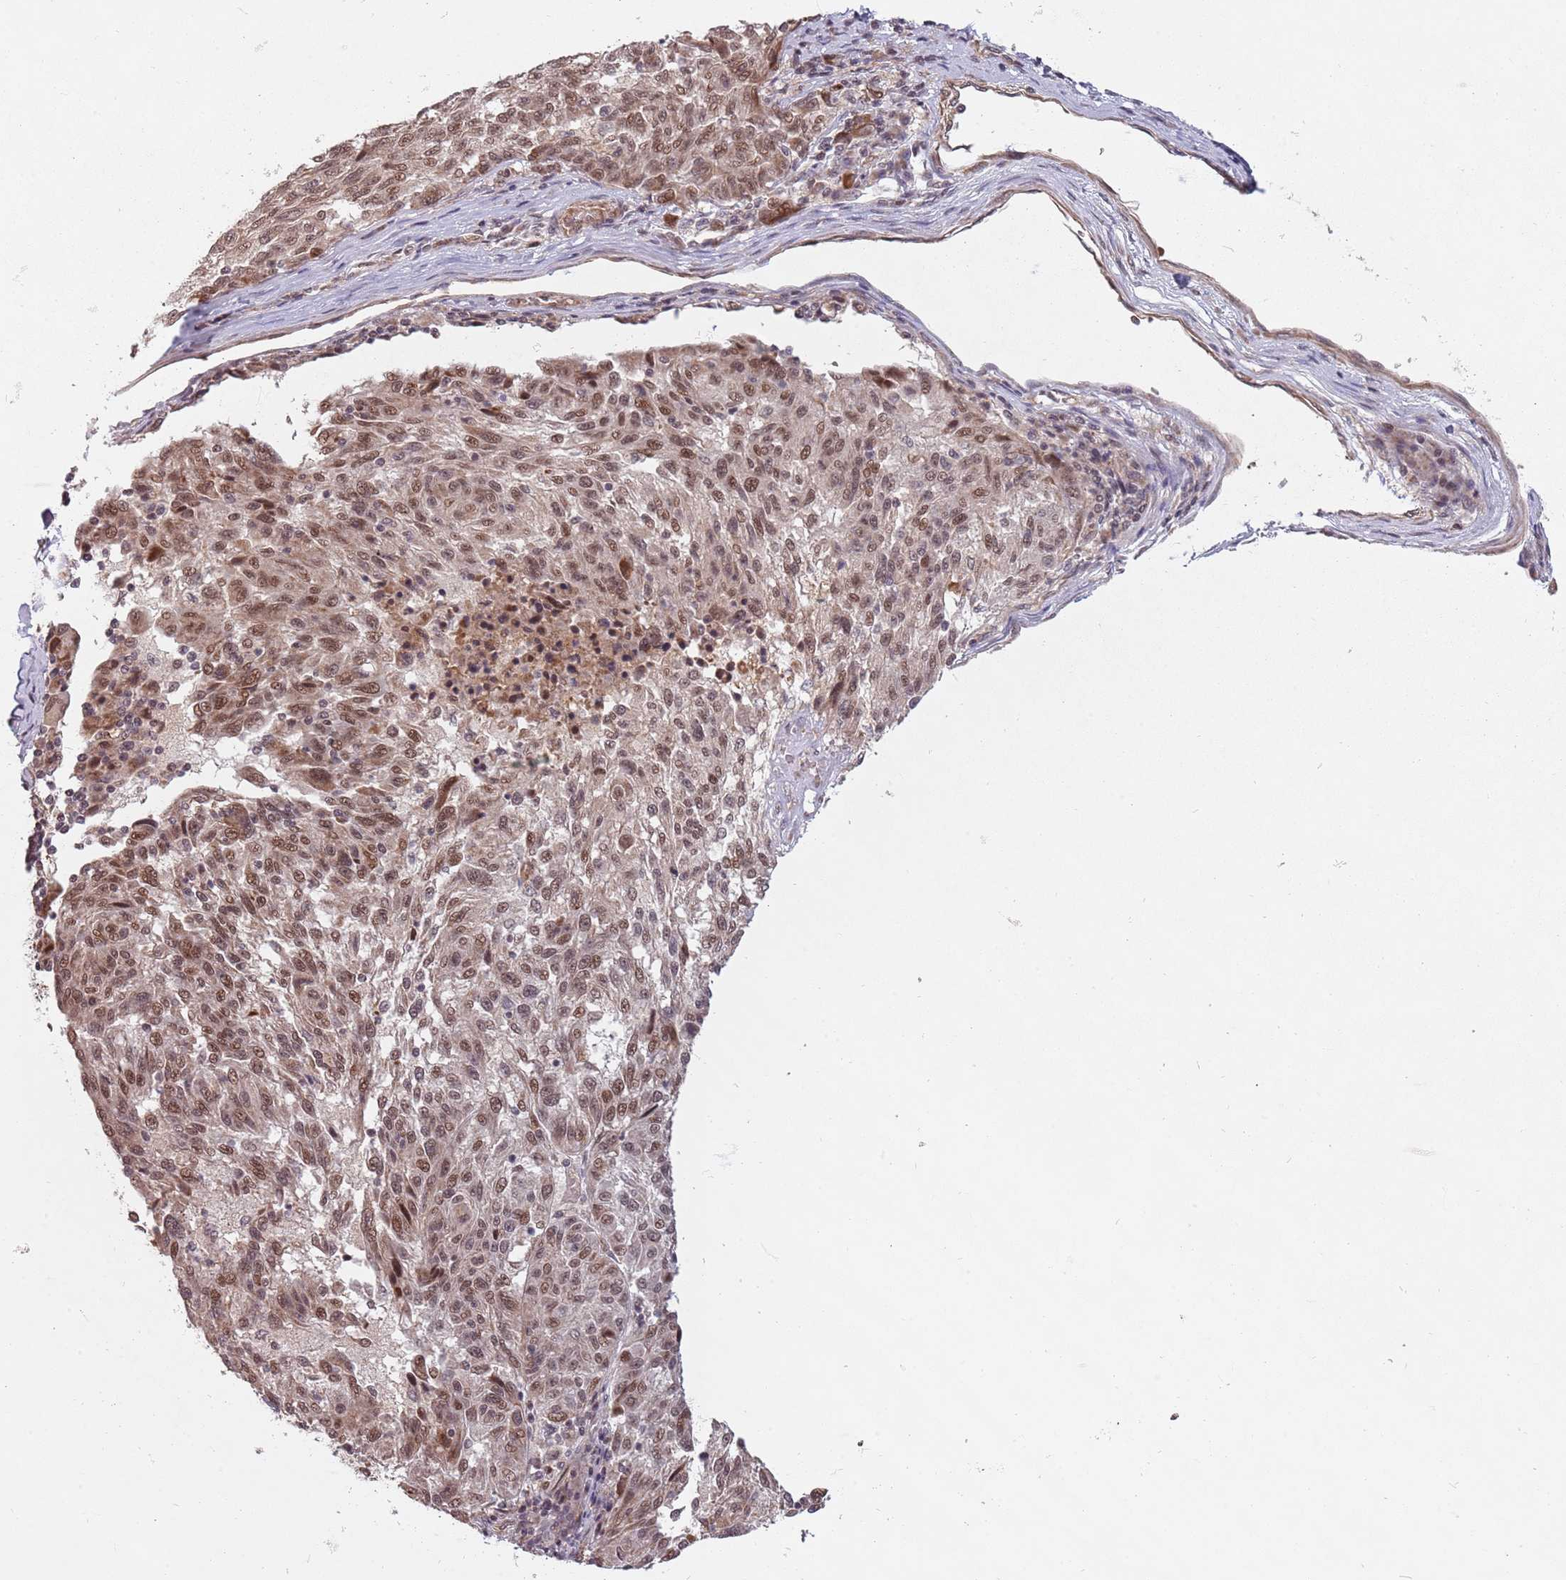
{"staining": {"intensity": "moderate", "quantity": ">75%", "location": "nuclear"}, "tissue": "melanoma", "cell_type": "Tumor cells", "image_type": "cancer", "snomed": [{"axis": "morphology", "description": "Malignant melanoma, NOS"}, {"axis": "topography", "description": "Skin"}], "caption": "Melanoma stained with a protein marker shows moderate staining in tumor cells.", "gene": "SUDS3", "patient": {"sex": "male", "age": 53}}